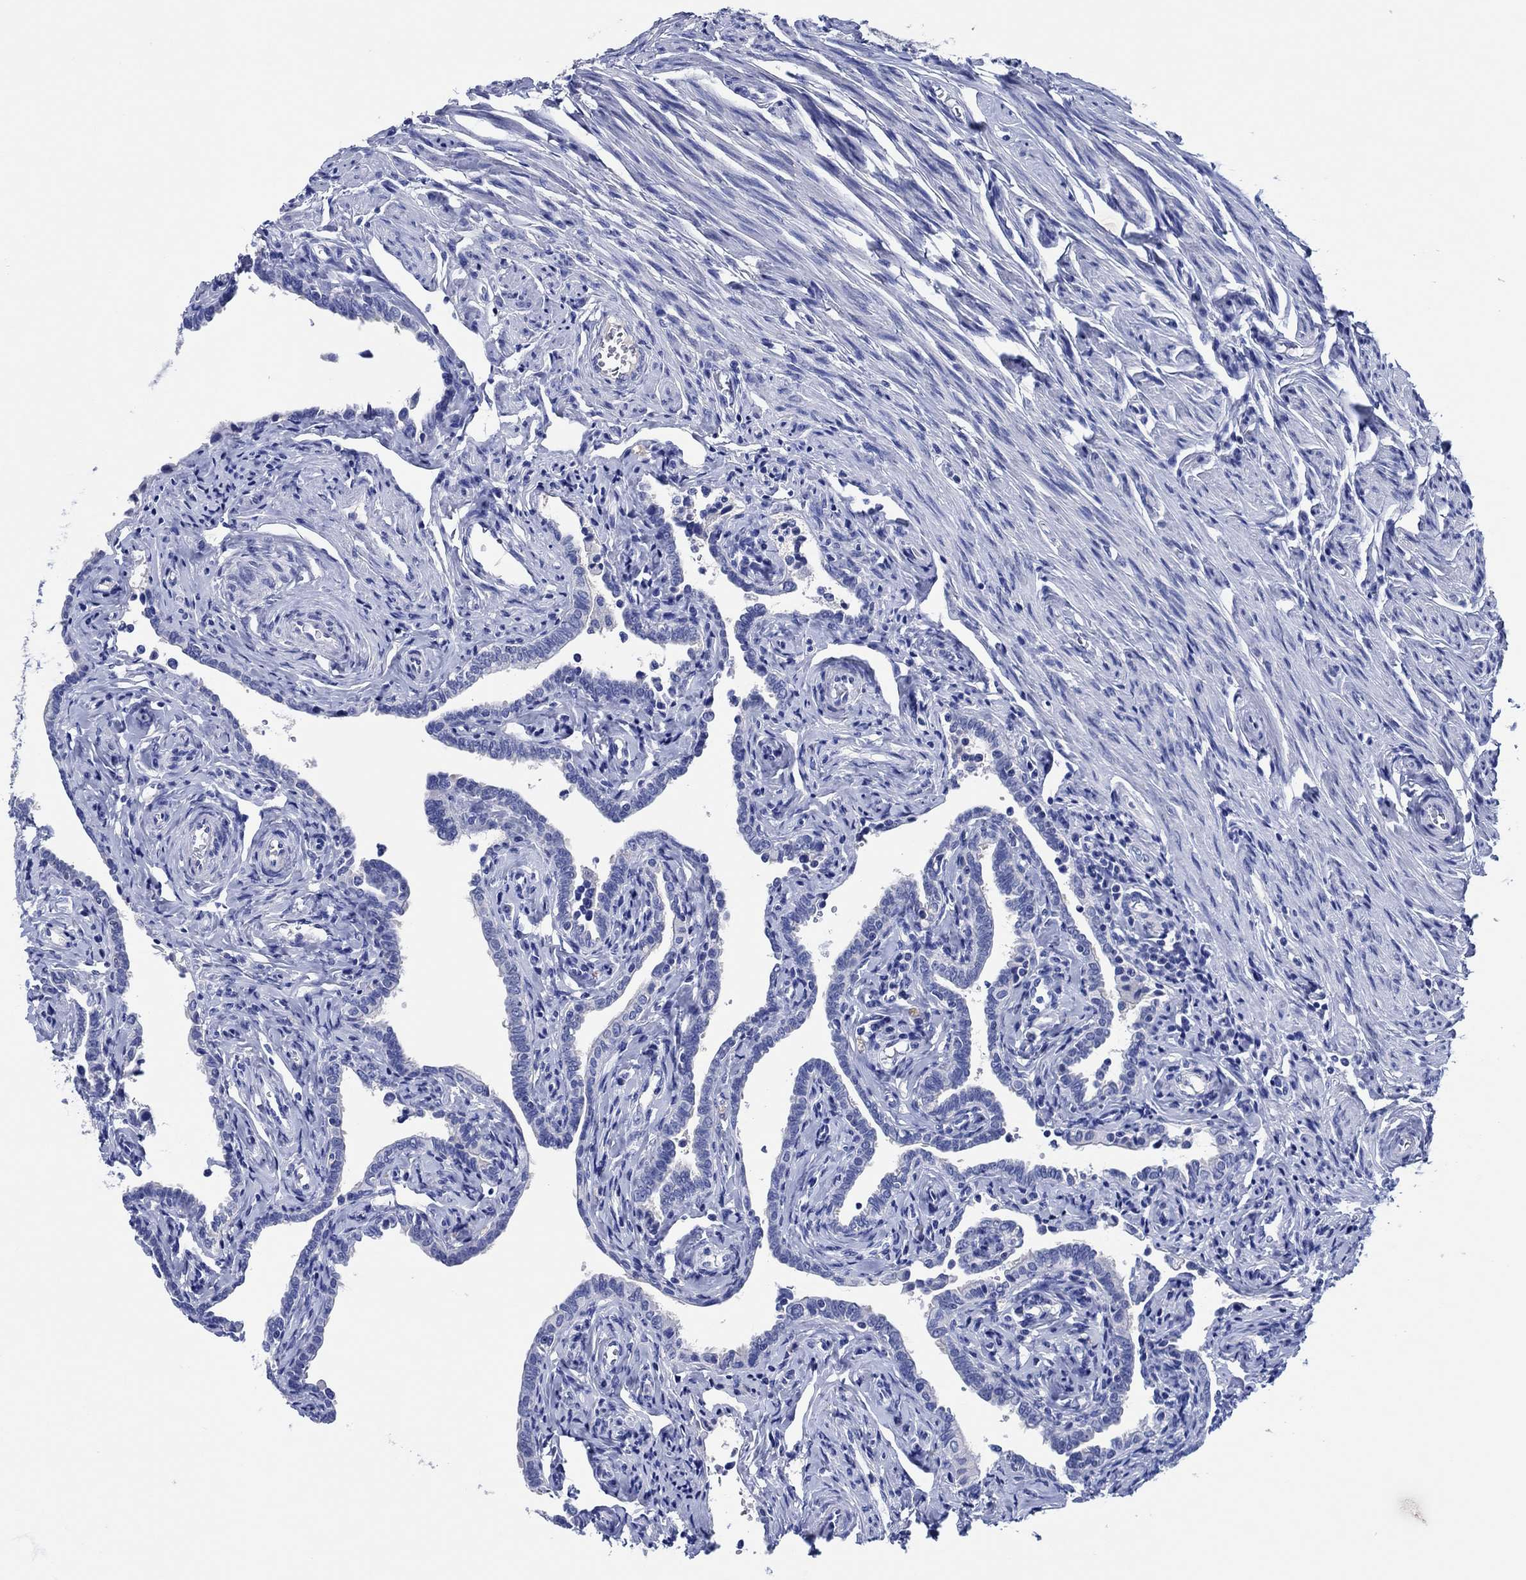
{"staining": {"intensity": "negative", "quantity": "none", "location": "none"}, "tissue": "fallopian tube", "cell_type": "Glandular cells", "image_type": "normal", "snomed": [{"axis": "morphology", "description": "Normal tissue, NOS"}, {"axis": "topography", "description": "Fallopian tube"}, {"axis": "topography", "description": "Ovary"}], "caption": "Micrograph shows no protein expression in glandular cells of benign fallopian tube. (IHC, brightfield microscopy, high magnification).", "gene": "CPNE6", "patient": {"sex": "female", "age": 54}}